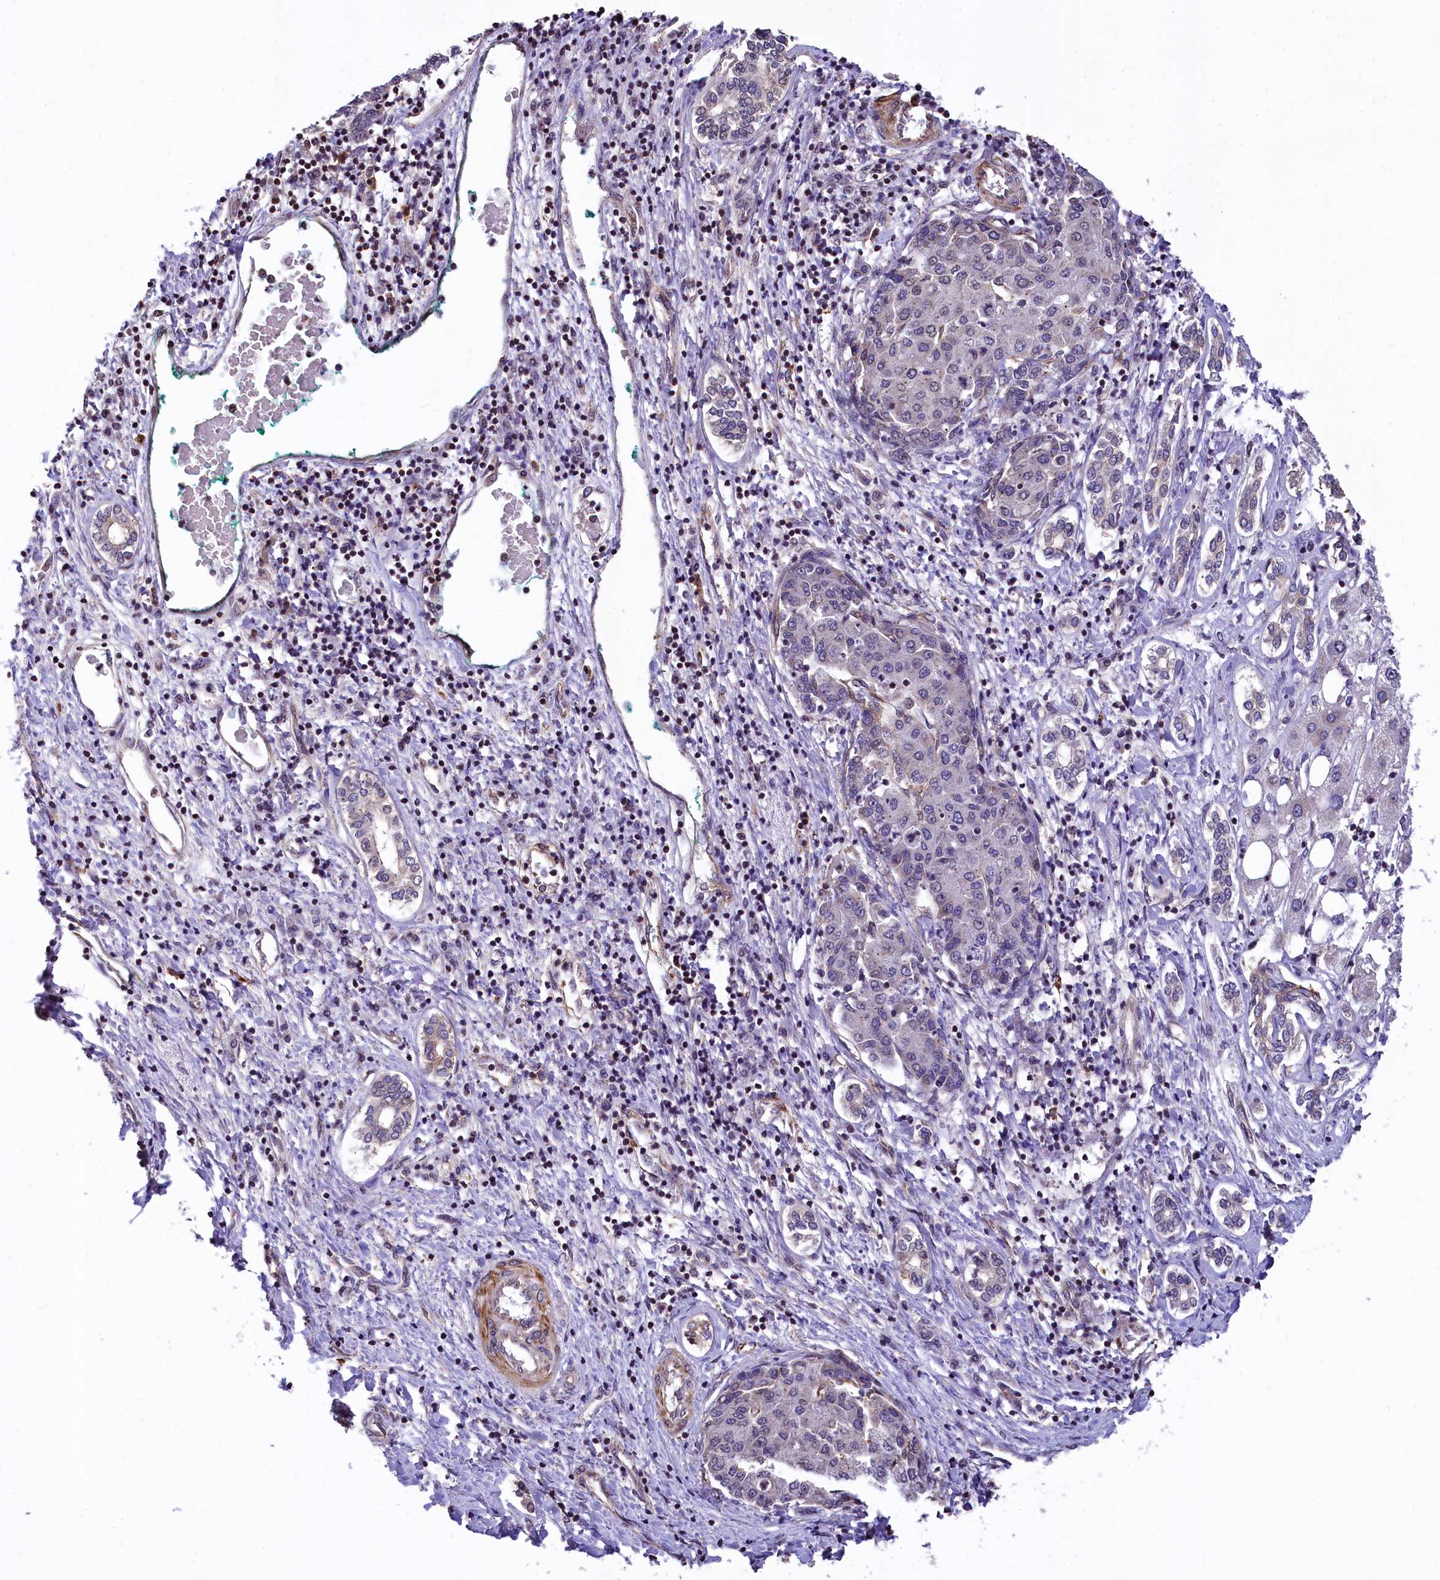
{"staining": {"intensity": "negative", "quantity": "none", "location": "none"}, "tissue": "liver cancer", "cell_type": "Tumor cells", "image_type": "cancer", "snomed": [{"axis": "morphology", "description": "Carcinoma, Hepatocellular, NOS"}, {"axis": "topography", "description": "Liver"}], "caption": "Hepatocellular carcinoma (liver) was stained to show a protein in brown. There is no significant positivity in tumor cells. (DAB (3,3'-diaminobenzidine) immunohistochemistry, high magnification).", "gene": "ZNF2", "patient": {"sex": "male", "age": 65}}